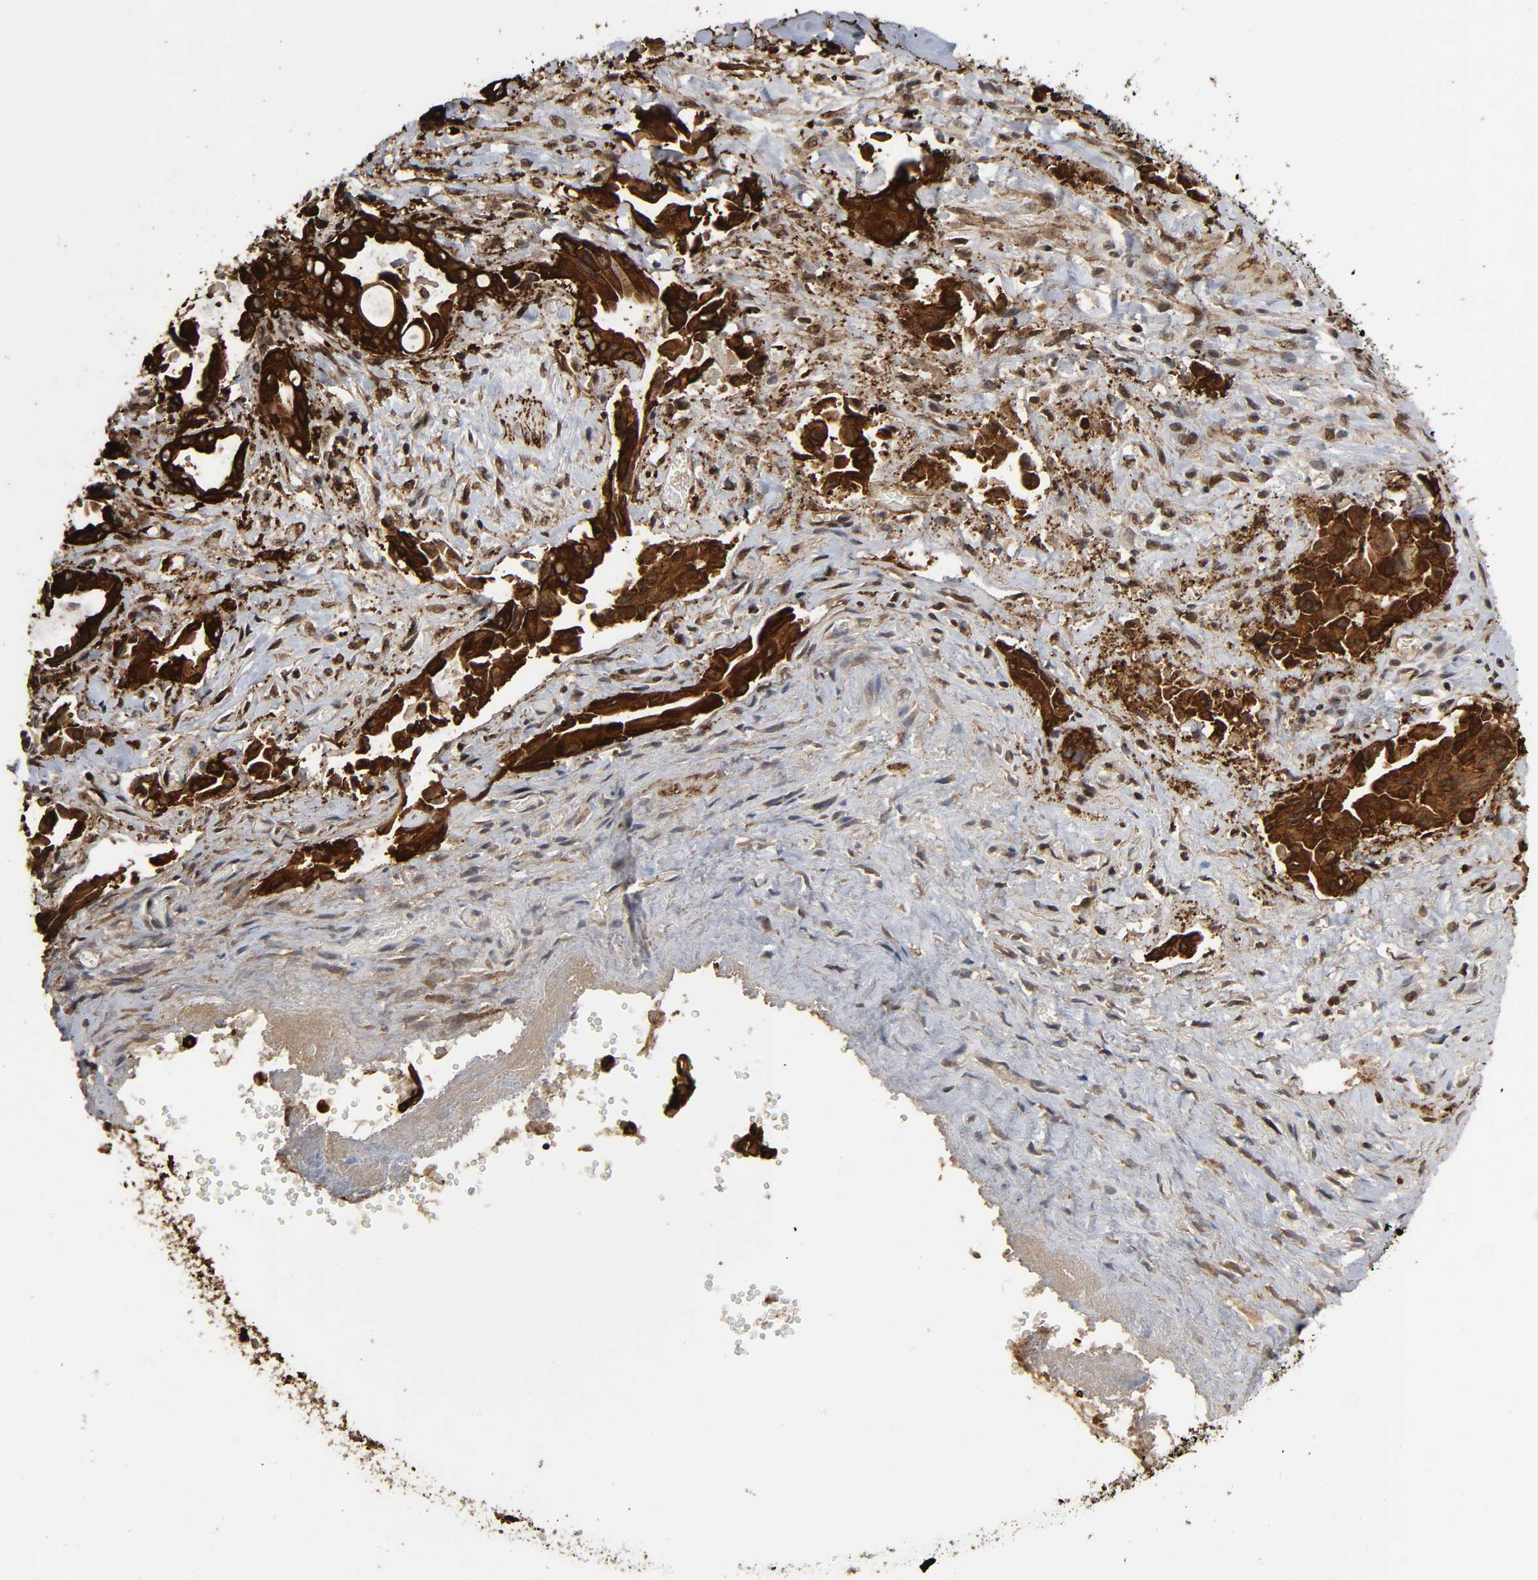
{"staining": {"intensity": "strong", "quantity": ">75%", "location": "cytoplasmic/membranous"}, "tissue": "liver cancer", "cell_type": "Tumor cells", "image_type": "cancer", "snomed": [{"axis": "morphology", "description": "Cholangiocarcinoma"}, {"axis": "topography", "description": "Liver"}], "caption": "Brown immunohistochemical staining in human liver cancer (cholangiocarcinoma) shows strong cytoplasmic/membranous staining in about >75% of tumor cells.", "gene": "AHNAK2", "patient": {"sex": "male", "age": 58}}